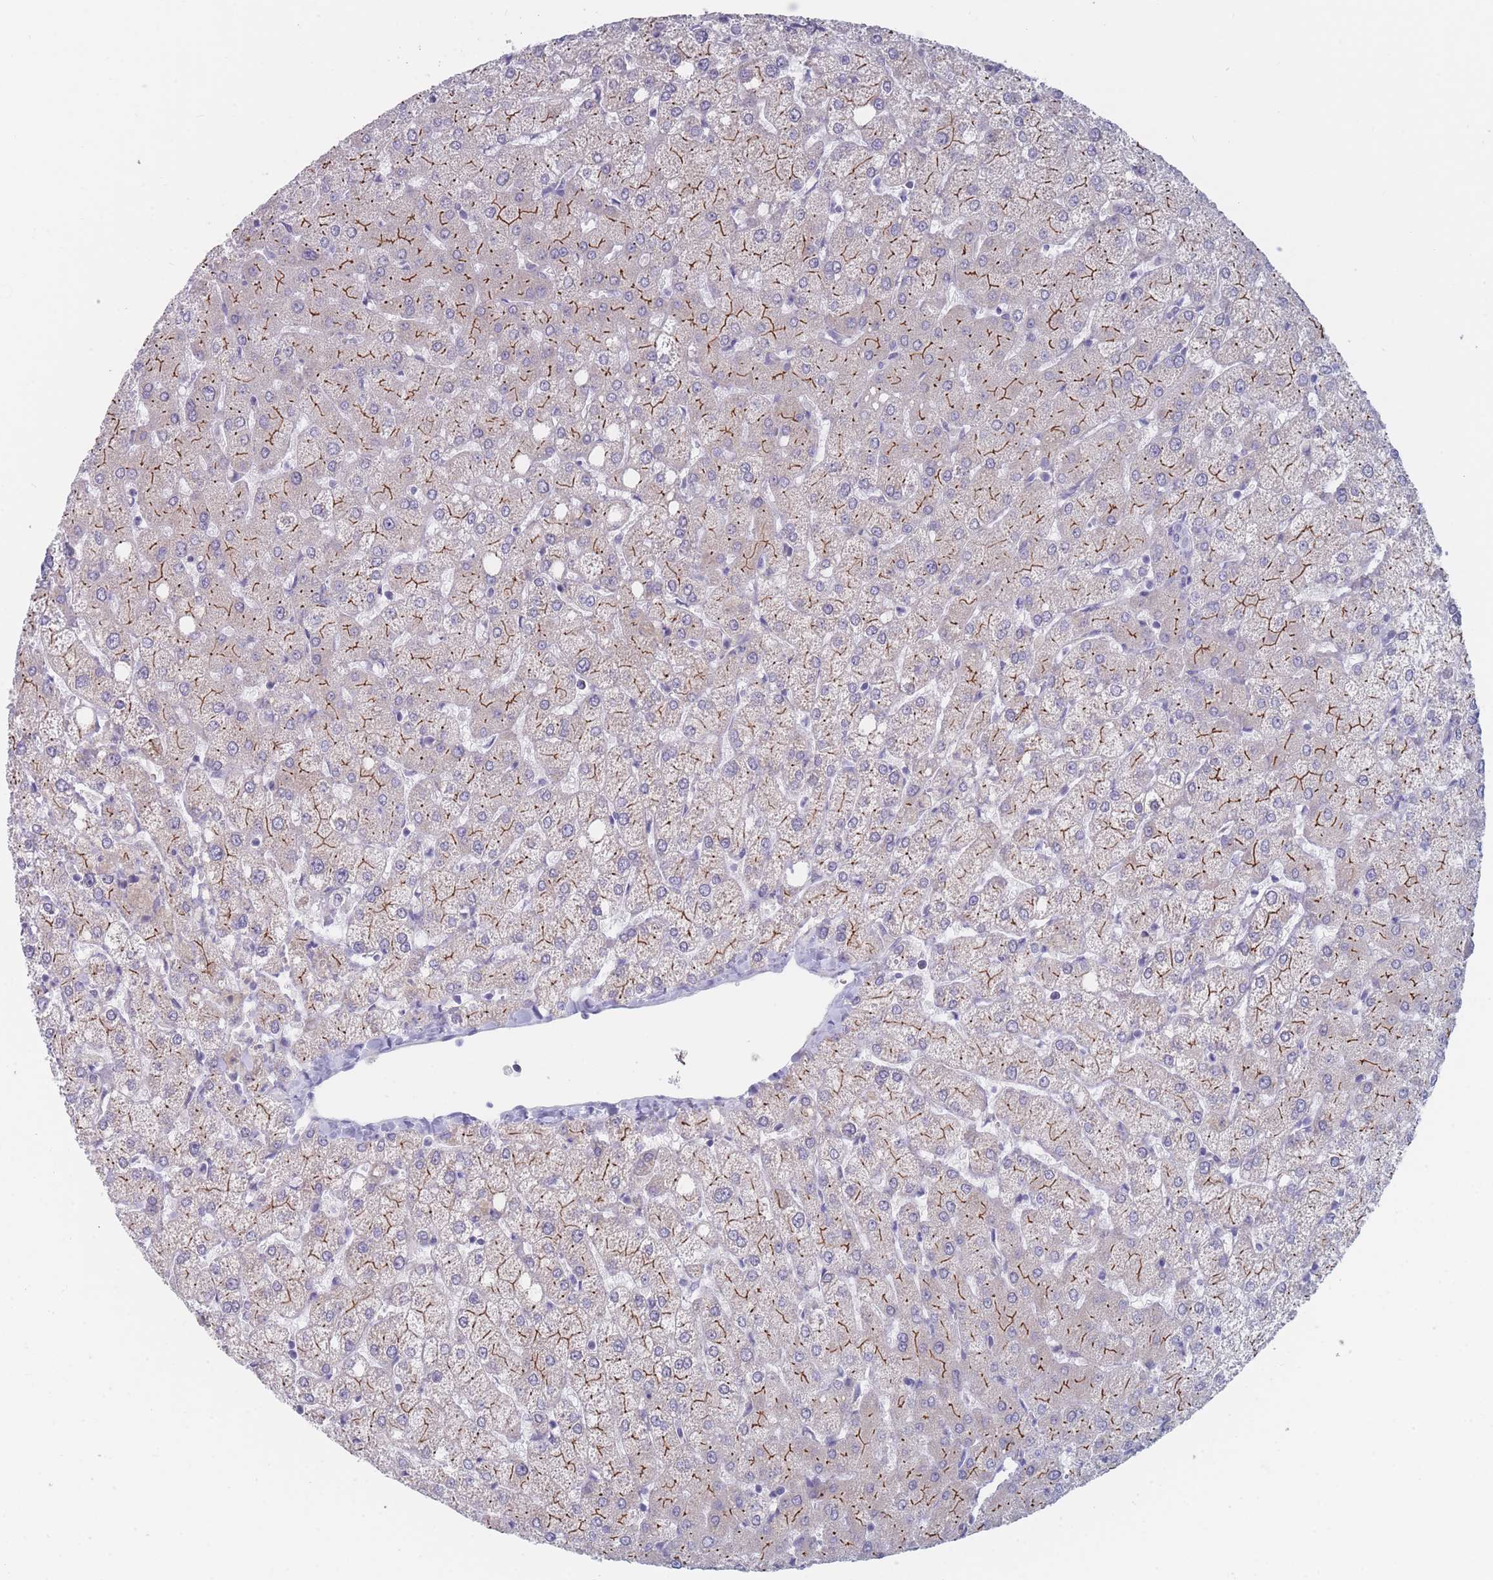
{"staining": {"intensity": "negative", "quantity": "none", "location": "none"}, "tissue": "liver", "cell_type": "Cholangiocytes", "image_type": "normal", "snomed": [{"axis": "morphology", "description": "Normal tissue, NOS"}, {"axis": "topography", "description": "Liver"}], "caption": "Immunohistochemistry of benign human liver reveals no expression in cholangiocytes. The staining was performed using DAB (3,3'-diaminobenzidine) to visualize the protein expression in brown, while the nuclei were stained in blue with hematoxylin (Magnification: 20x).", "gene": "PIGU", "patient": {"sex": "female", "age": 54}}